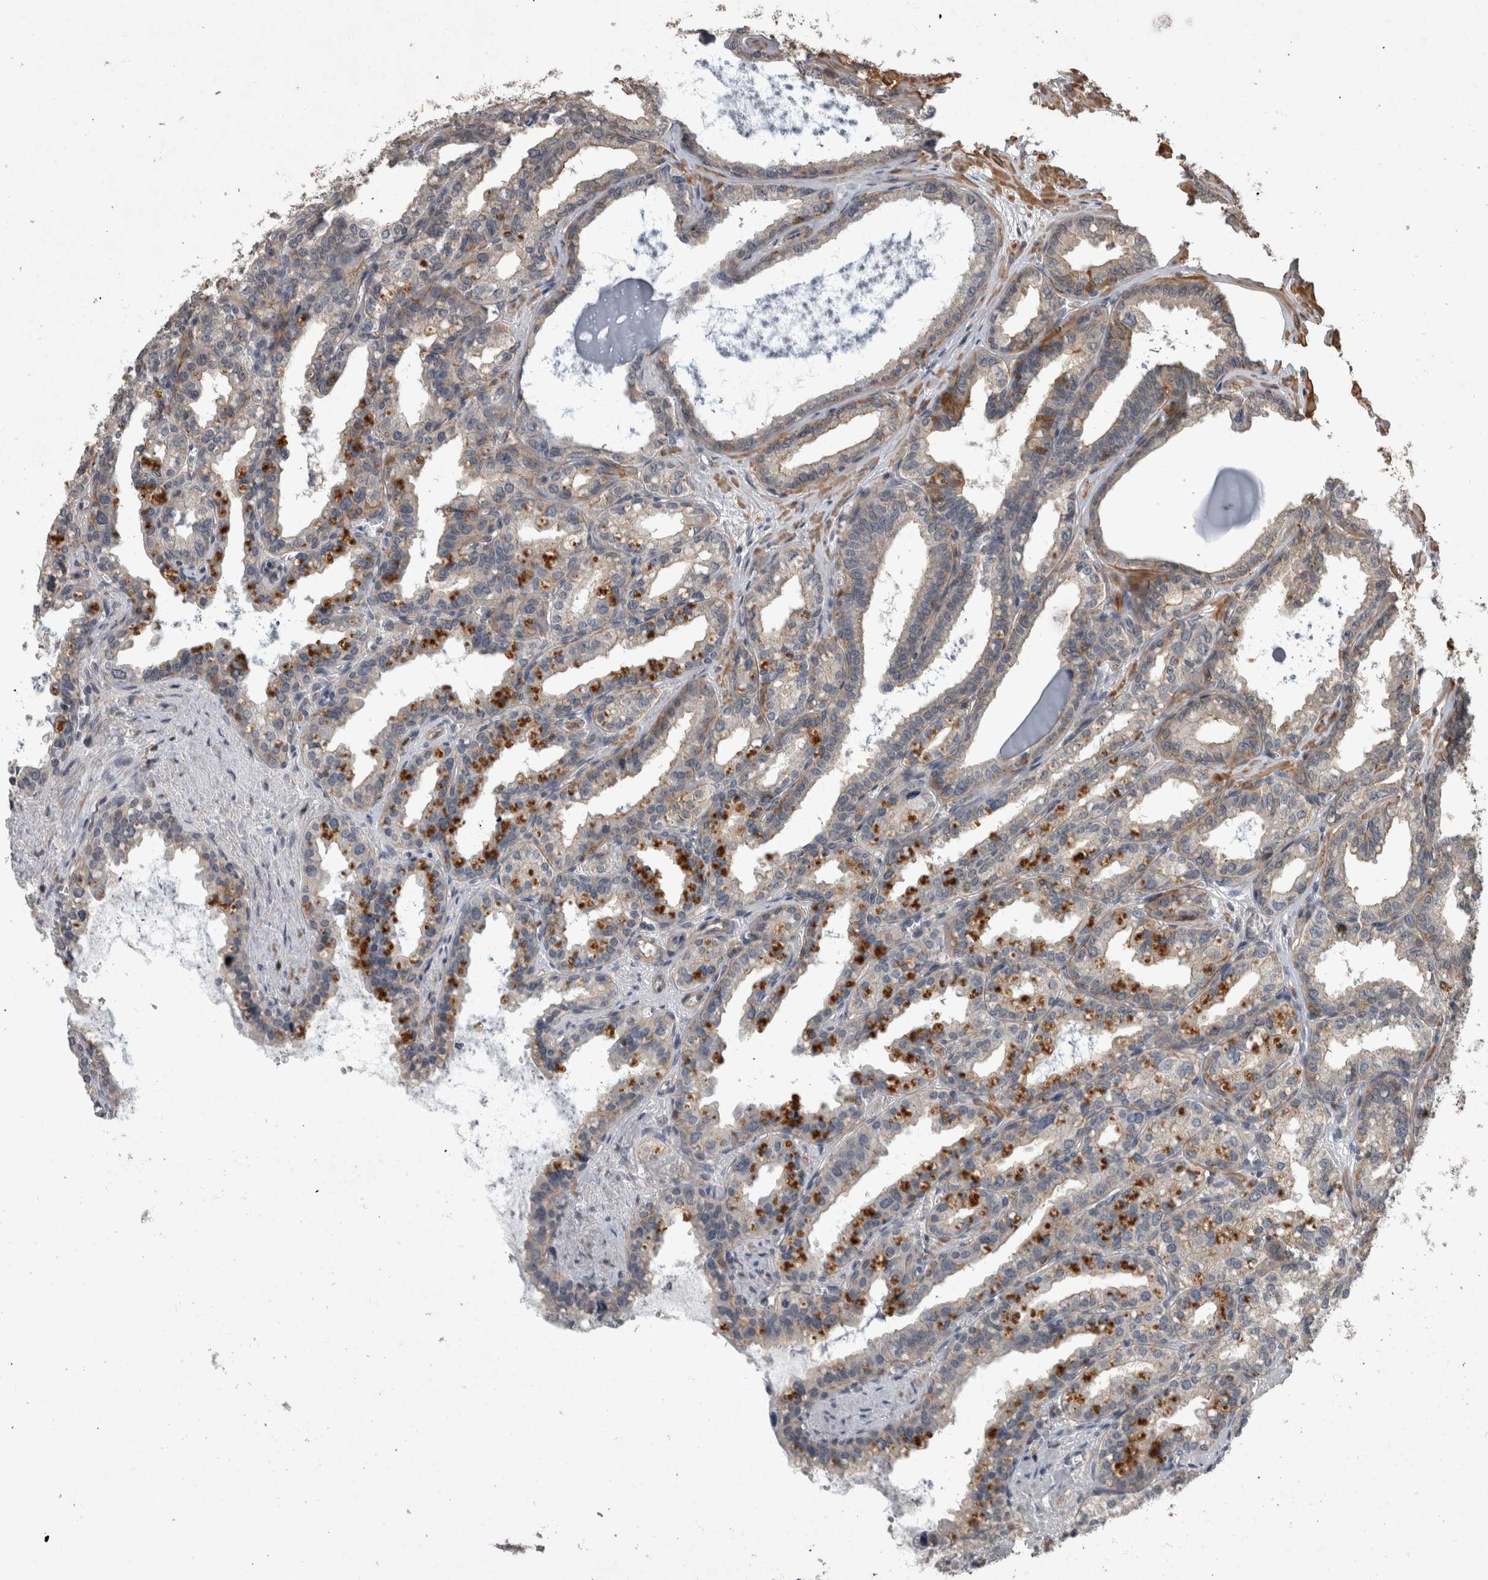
{"staining": {"intensity": "weak", "quantity": "<25%", "location": "cytoplasmic/membranous"}, "tissue": "seminal vesicle", "cell_type": "Glandular cells", "image_type": "normal", "snomed": [{"axis": "morphology", "description": "Normal tissue, NOS"}, {"axis": "topography", "description": "Prostate"}, {"axis": "topography", "description": "Seminal veicle"}], "caption": "The micrograph shows no staining of glandular cells in unremarkable seminal vesicle.", "gene": "SPATA48", "patient": {"sex": "male", "age": 51}}